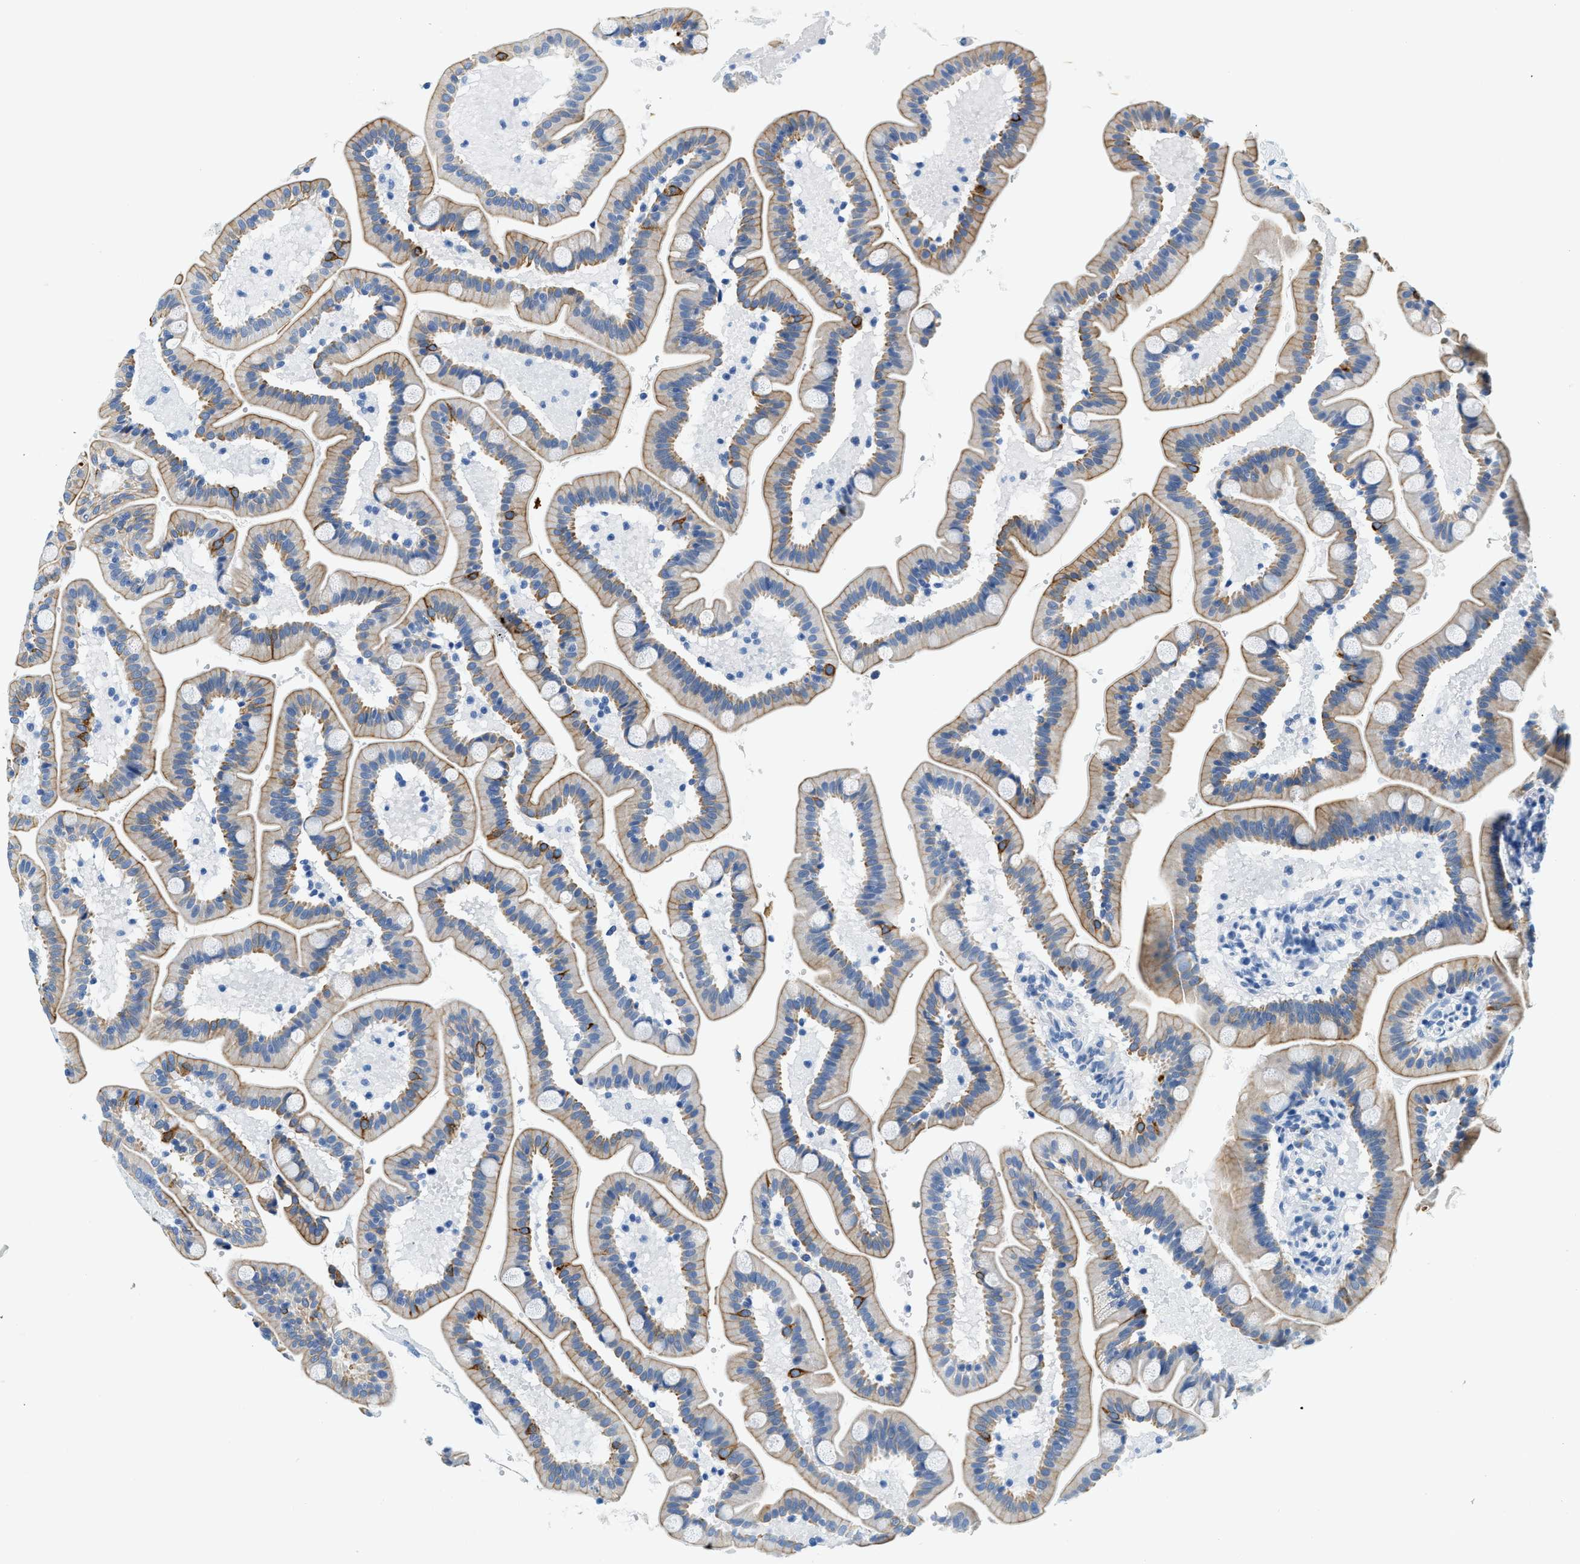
{"staining": {"intensity": "moderate", "quantity": ">75%", "location": "cytoplasmic/membranous"}, "tissue": "duodenum", "cell_type": "Glandular cells", "image_type": "normal", "snomed": [{"axis": "morphology", "description": "Normal tissue, NOS"}, {"axis": "topography", "description": "Duodenum"}], "caption": "Unremarkable duodenum reveals moderate cytoplasmic/membranous positivity in about >75% of glandular cells, visualized by immunohistochemistry.", "gene": "STXBP2", "patient": {"sex": "male", "age": 54}}